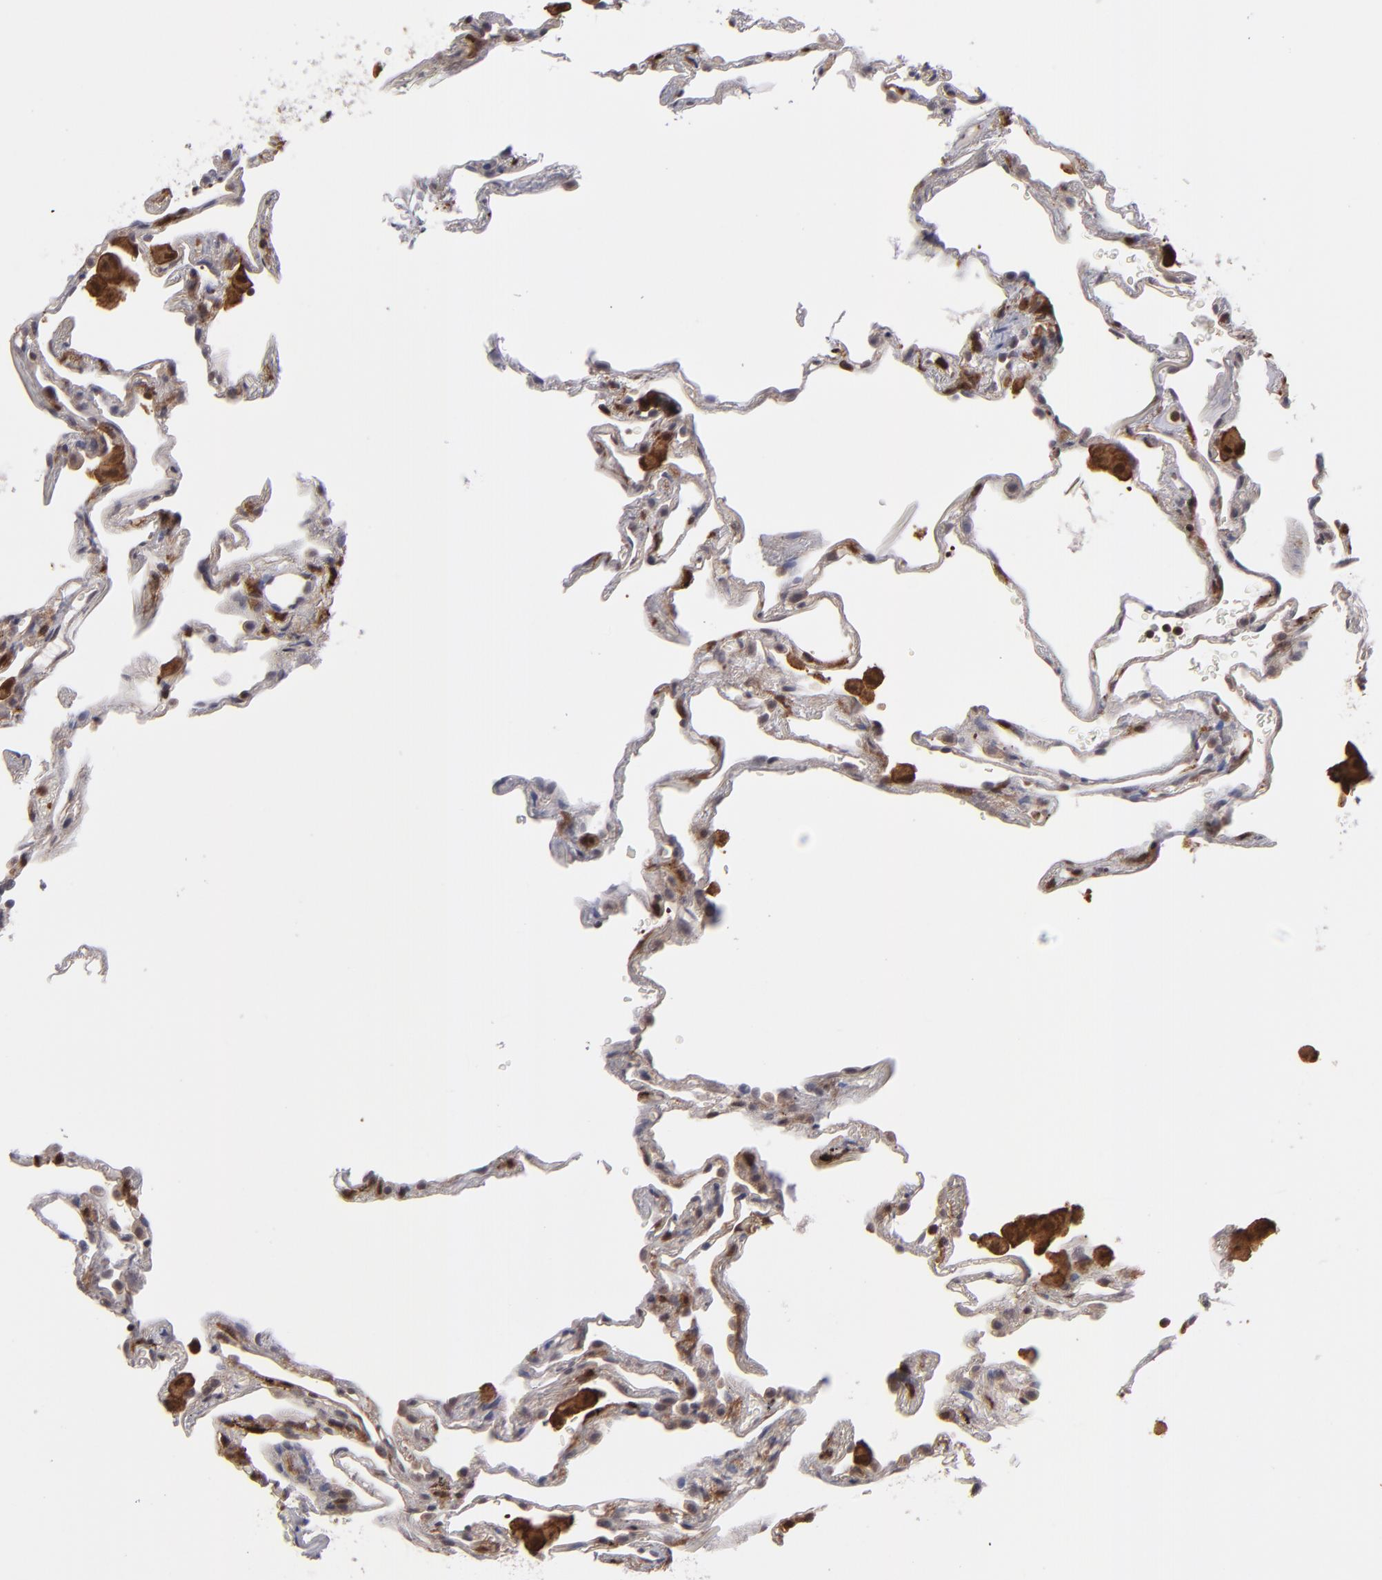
{"staining": {"intensity": "weak", "quantity": "25%-75%", "location": "nuclear"}, "tissue": "lung", "cell_type": "Alveolar cells", "image_type": "normal", "snomed": [{"axis": "morphology", "description": "Normal tissue, NOS"}, {"axis": "morphology", "description": "Inflammation, NOS"}, {"axis": "topography", "description": "Lung"}], "caption": "This photomicrograph reveals benign lung stained with IHC to label a protein in brown. The nuclear of alveolar cells show weak positivity for the protein. Nuclei are counter-stained blue.", "gene": "GRB2", "patient": {"sex": "male", "age": 69}}